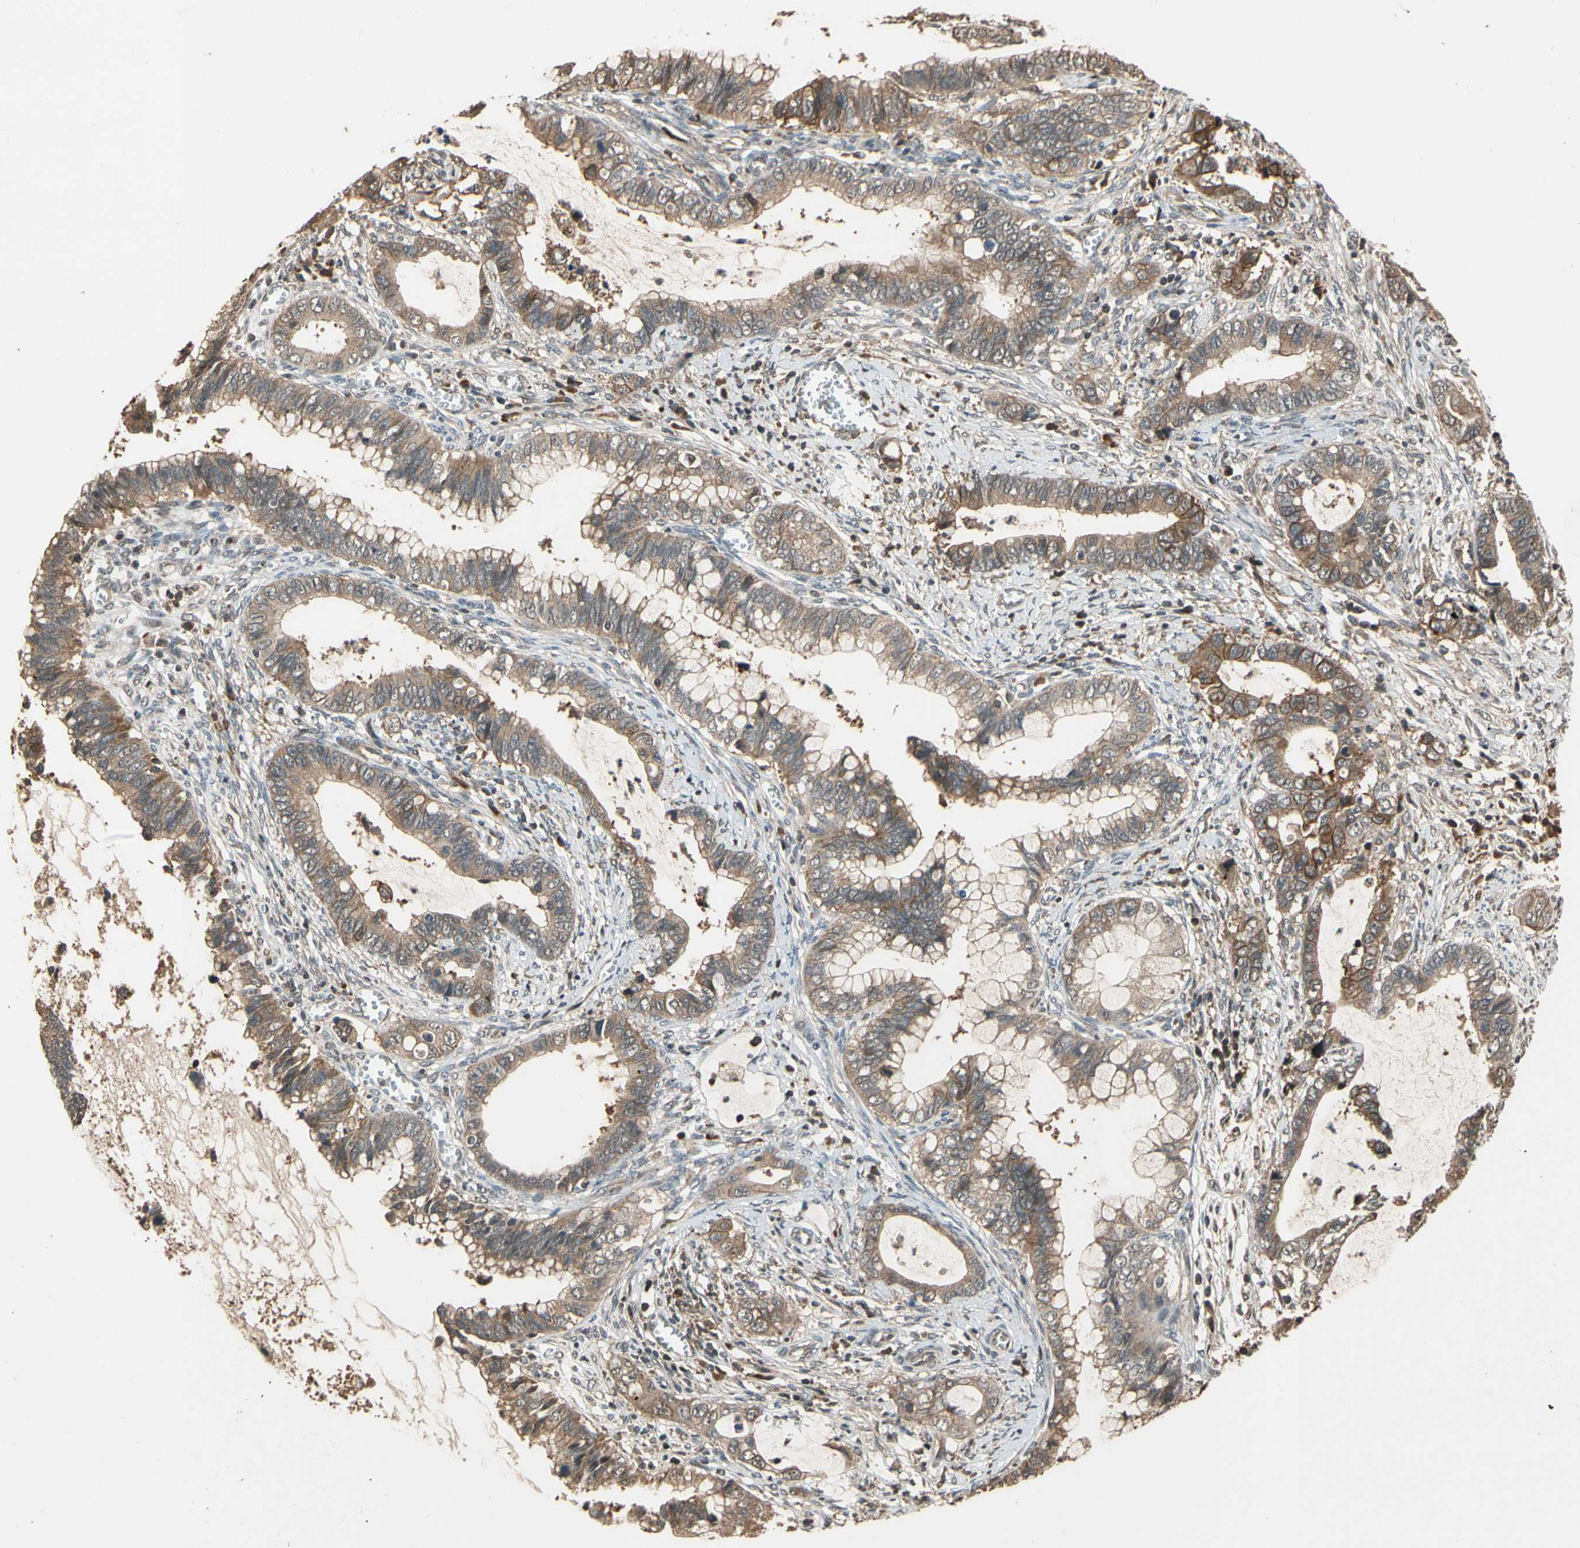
{"staining": {"intensity": "moderate", "quantity": ">75%", "location": "cytoplasmic/membranous"}, "tissue": "cervical cancer", "cell_type": "Tumor cells", "image_type": "cancer", "snomed": [{"axis": "morphology", "description": "Adenocarcinoma, NOS"}, {"axis": "topography", "description": "Cervix"}], "caption": "This is an image of immunohistochemistry (IHC) staining of cervical cancer (adenocarcinoma), which shows moderate staining in the cytoplasmic/membranous of tumor cells.", "gene": "TMEM230", "patient": {"sex": "female", "age": 44}}